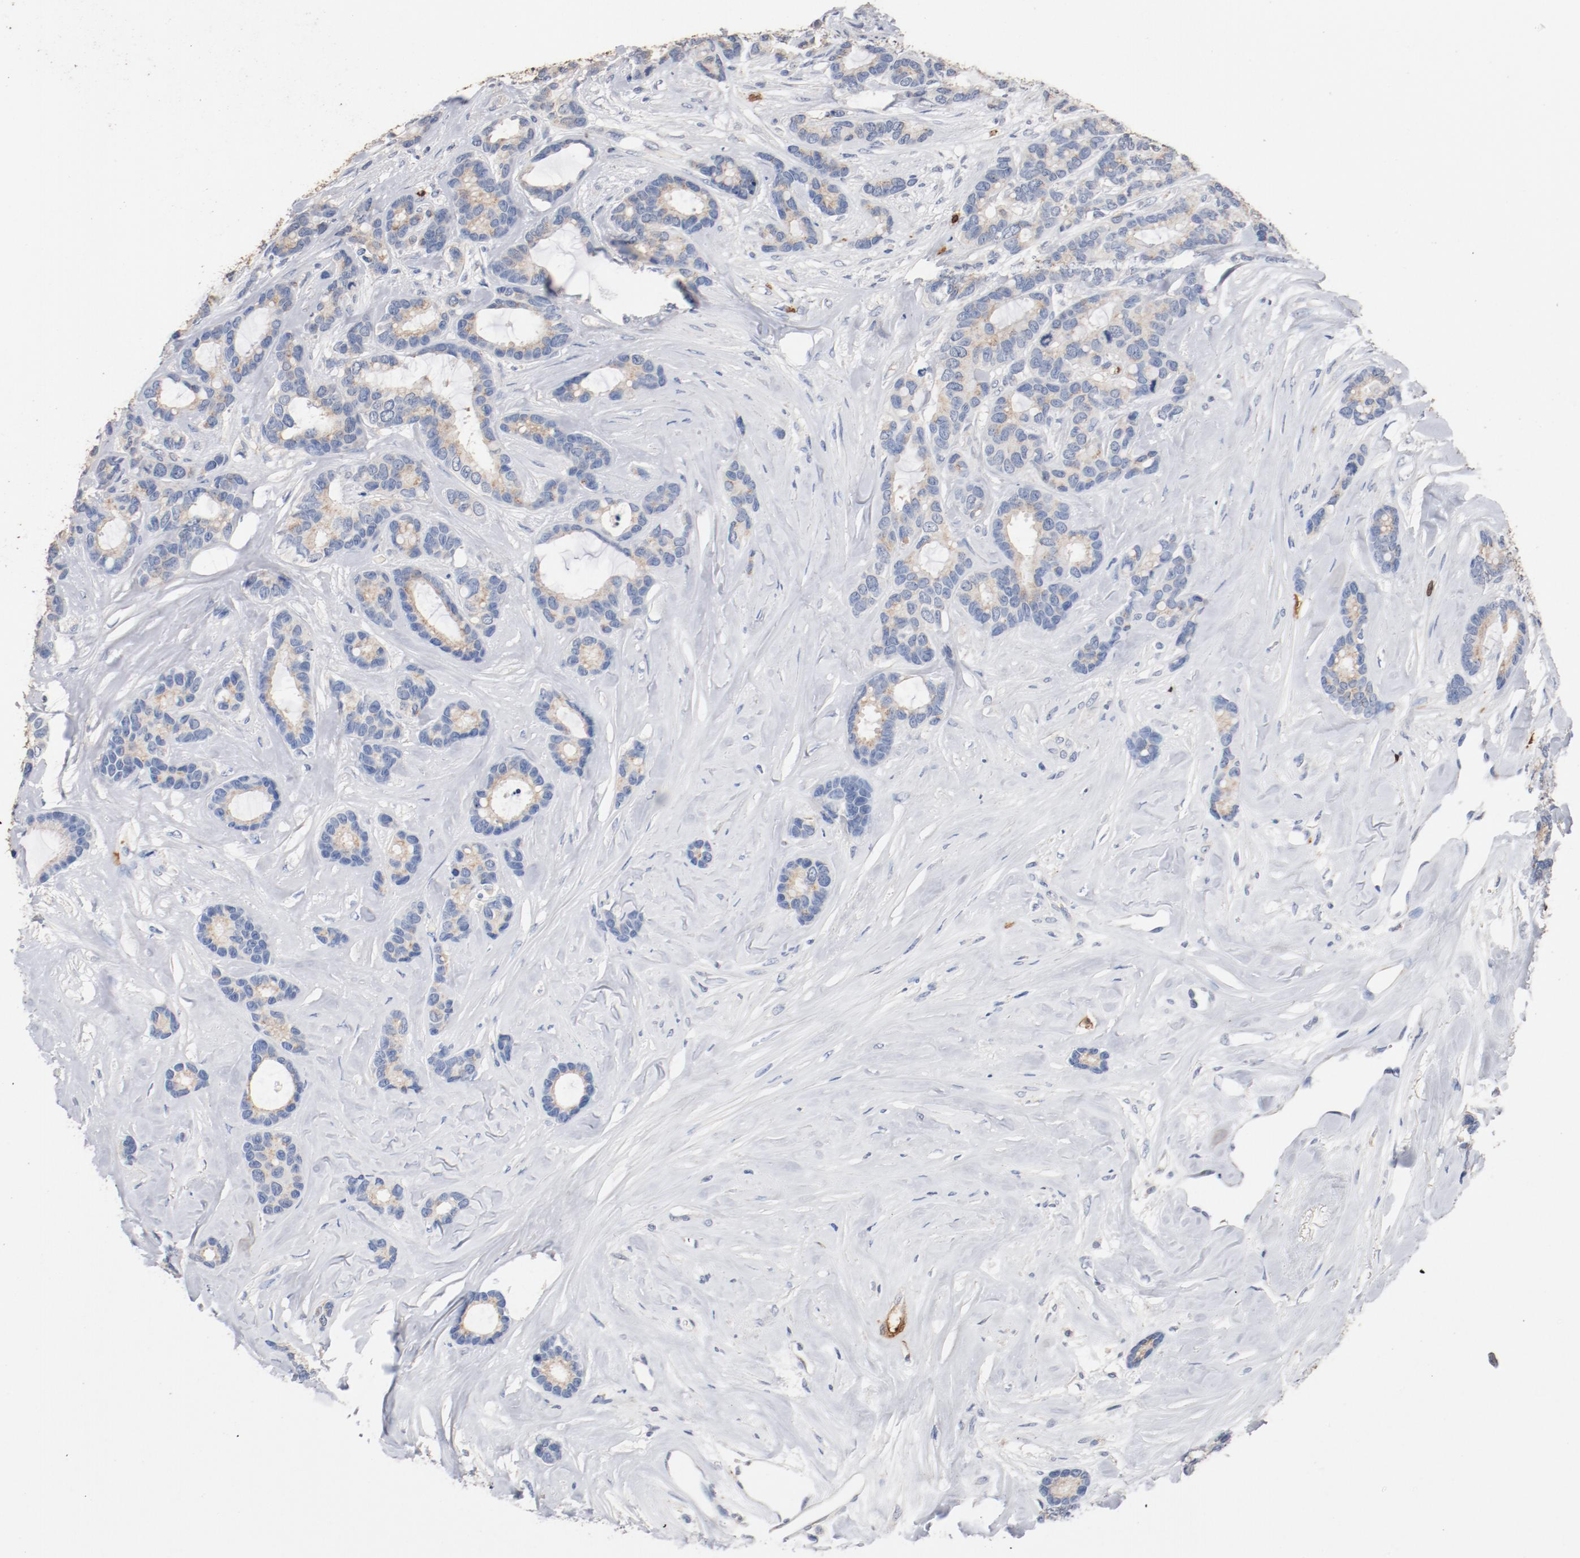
{"staining": {"intensity": "weak", "quantity": ">75%", "location": "cytoplasmic/membranous"}, "tissue": "breast cancer", "cell_type": "Tumor cells", "image_type": "cancer", "snomed": [{"axis": "morphology", "description": "Duct carcinoma"}, {"axis": "topography", "description": "Breast"}], "caption": "Weak cytoplasmic/membranous protein staining is appreciated in approximately >75% of tumor cells in infiltrating ductal carcinoma (breast).", "gene": "CD247", "patient": {"sex": "female", "age": 87}}